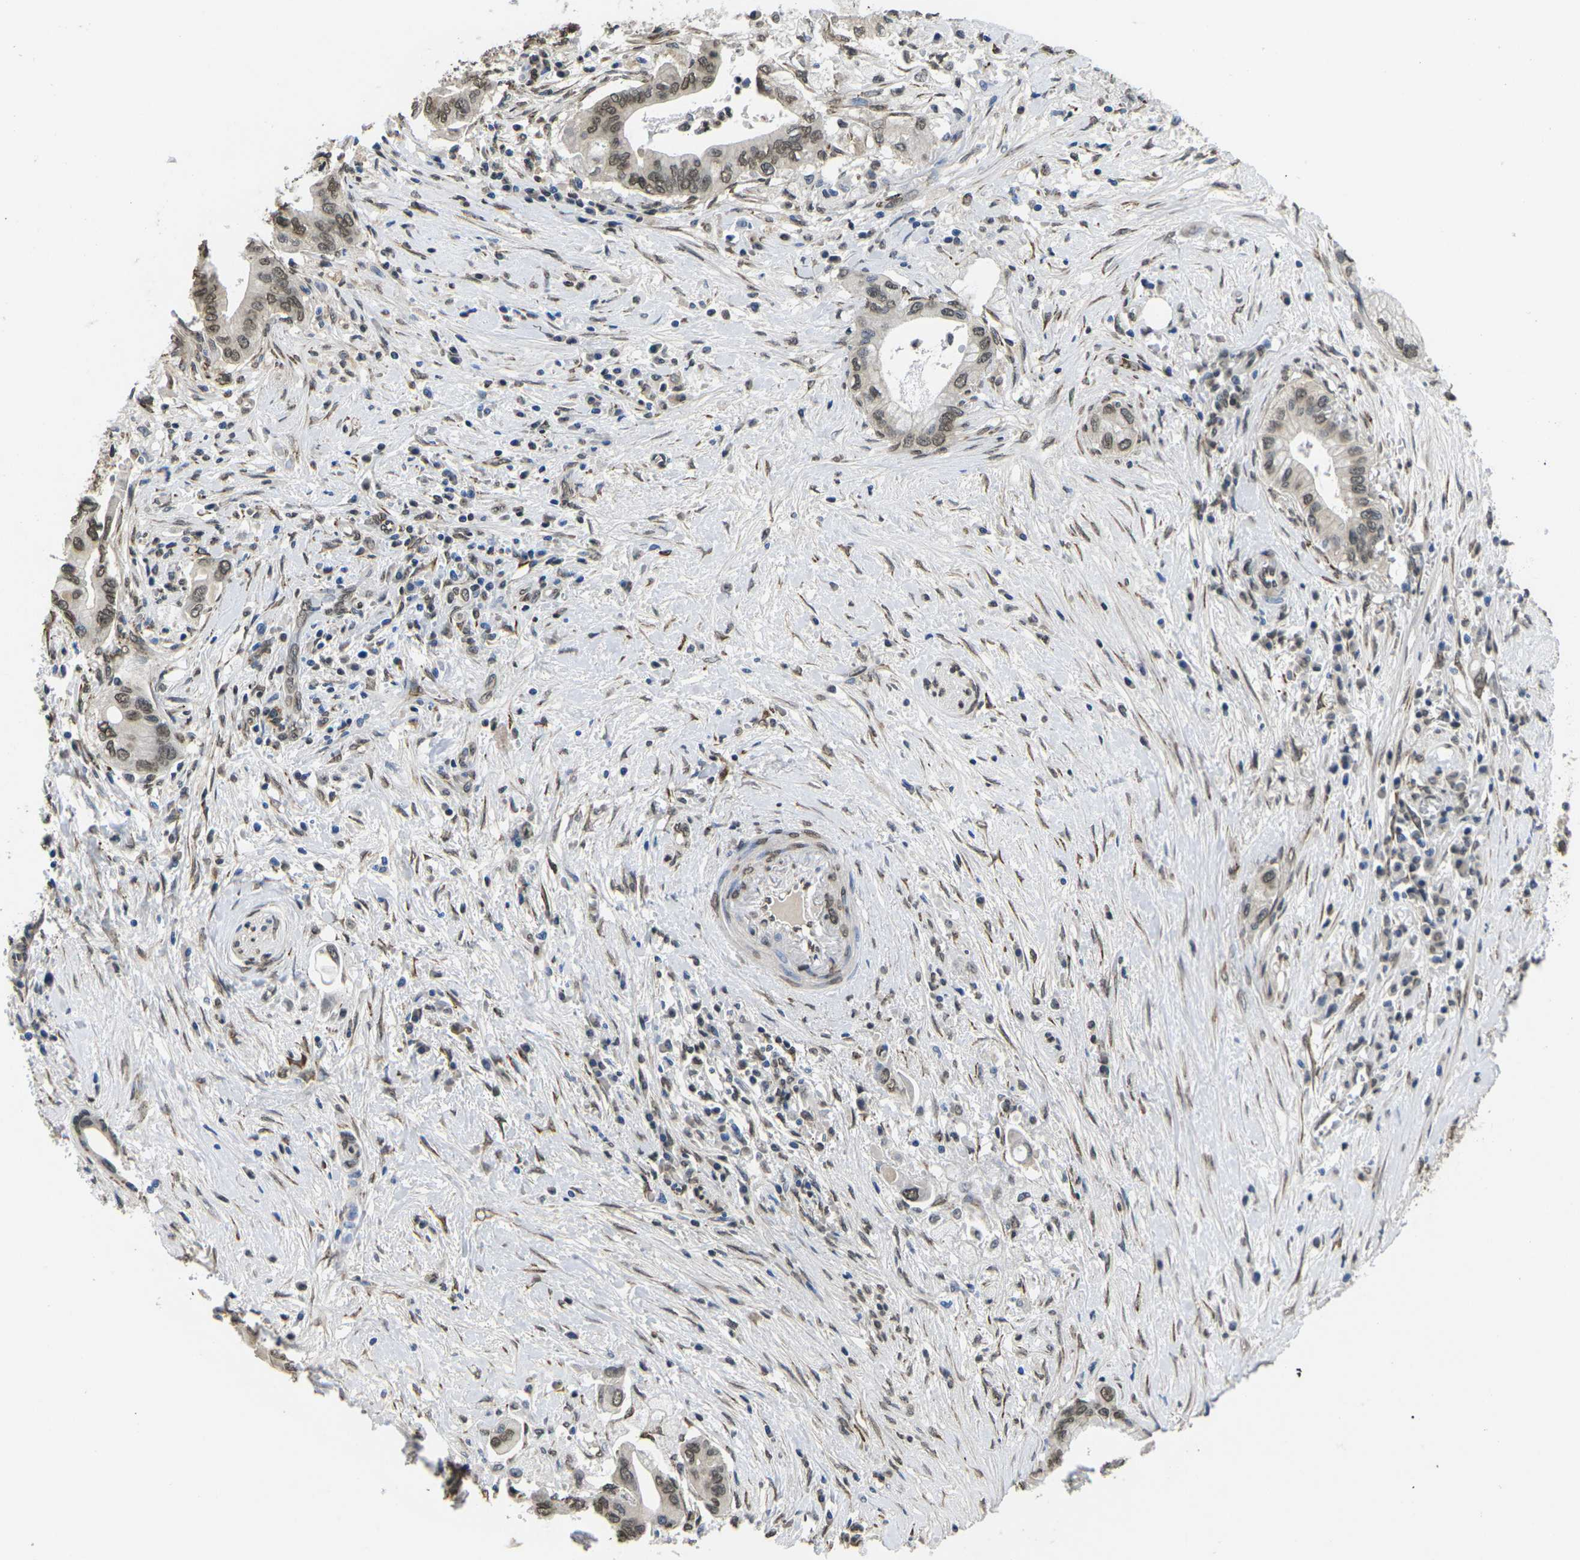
{"staining": {"intensity": "weak", "quantity": ">75%", "location": "nuclear"}, "tissue": "pancreatic cancer", "cell_type": "Tumor cells", "image_type": "cancer", "snomed": [{"axis": "morphology", "description": "Adenocarcinoma, NOS"}, {"axis": "topography", "description": "Pancreas"}], "caption": "Immunohistochemical staining of adenocarcinoma (pancreatic) displays low levels of weak nuclear protein expression in approximately >75% of tumor cells.", "gene": "SCNN1B", "patient": {"sex": "female", "age": 73}}